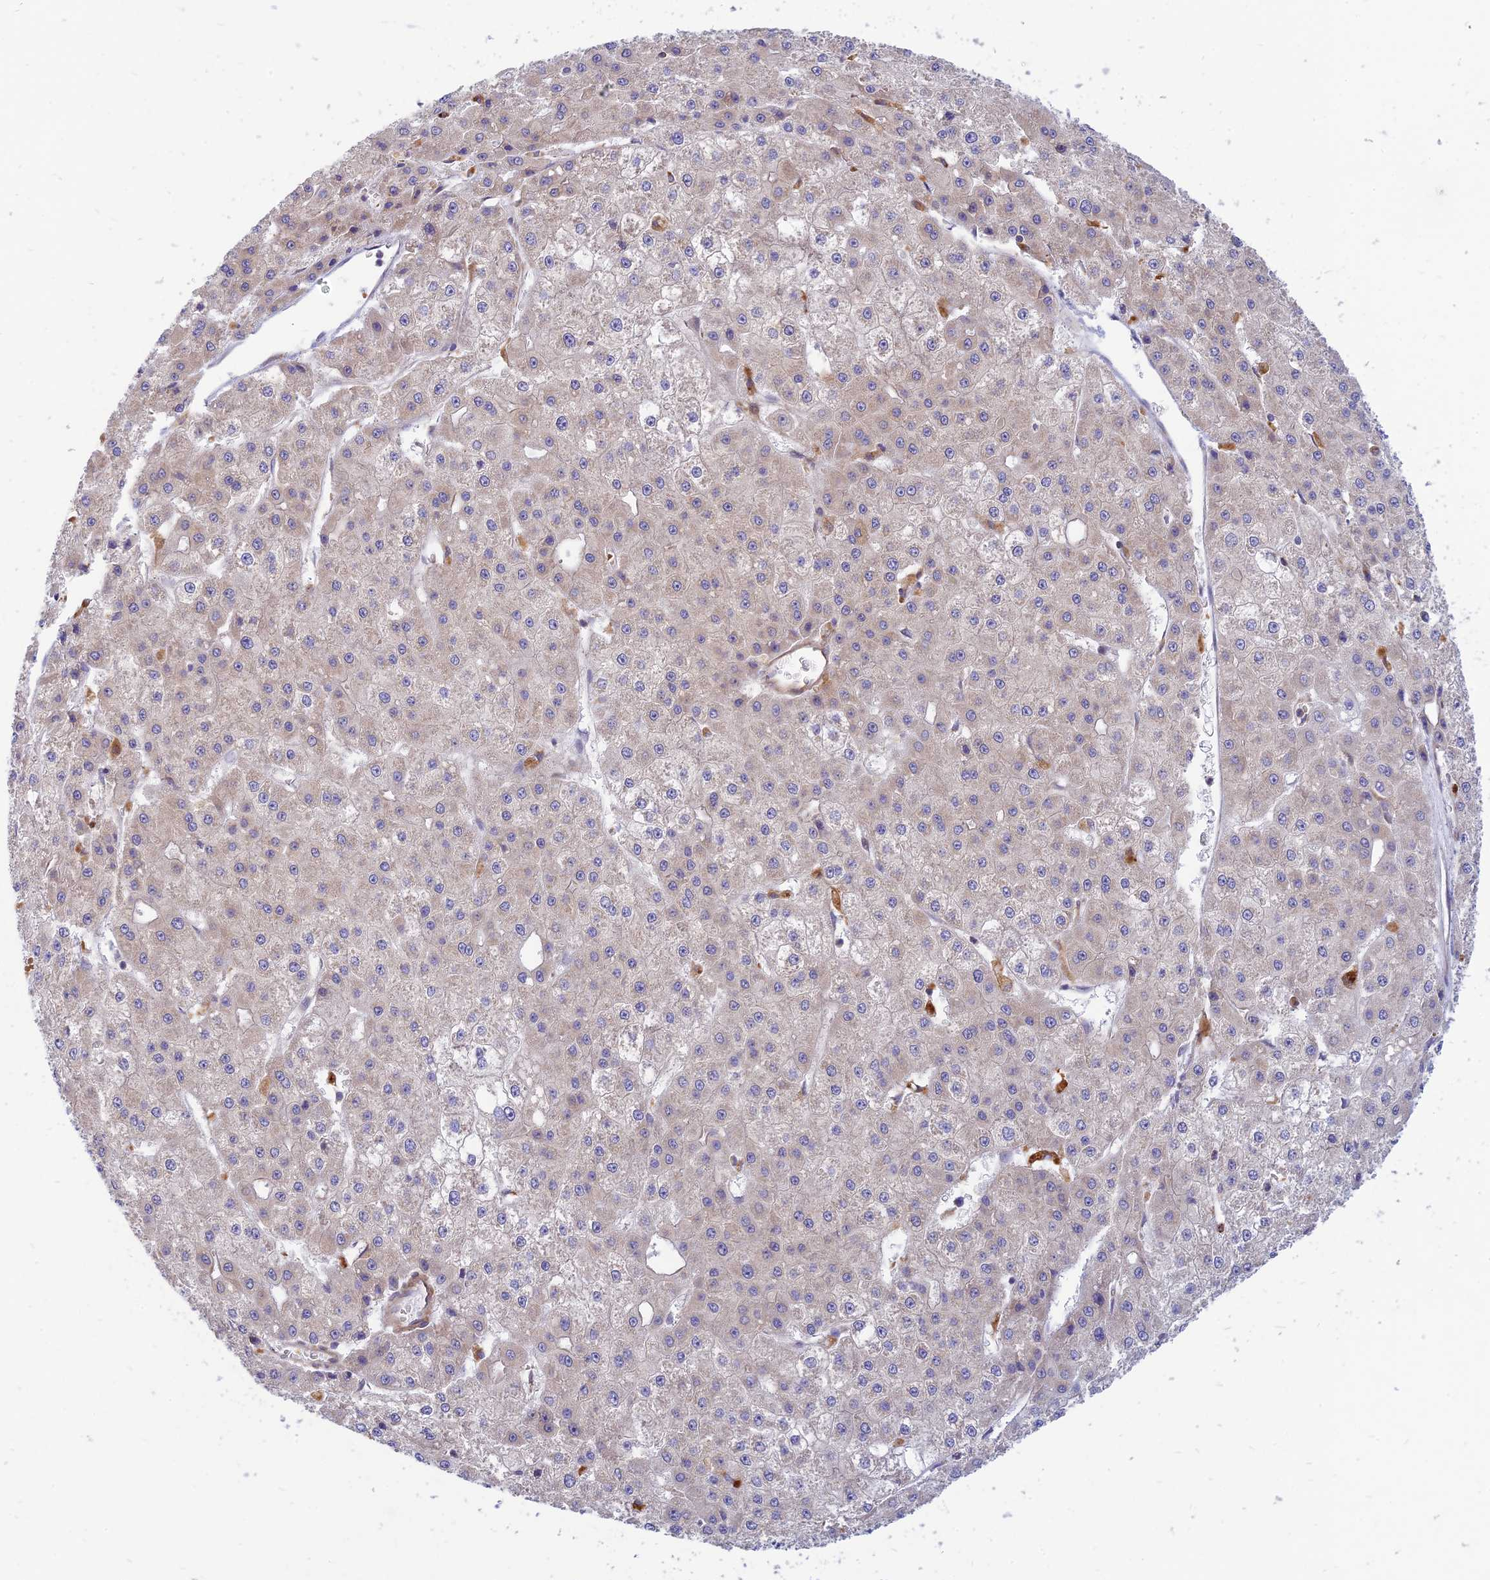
{"staining": {"intensity": "weak", "quantity": "<25%", "location": "cytoplasmic/membranous"}, "tissue": "liver cancer", "cell_type": "Tumor cells", "image_type": "cancer", "snomed": [{"axis": "morphology", "description": "Carcinoma, Hepatocellular, NOS"}, {"axis": "topography", "description": "Liver"}], "caption": "Immunohistochemistry of human liver cancer (hepatocellular carcinoma) displays no expression in tumor cells. (DAB (3,3'-diaminobenzidine) immunohistochemistry visualized using brightfield microscopy, high magnification).", "gene": "PHKA2", "patient": {"sex": "male", "age": 47}}